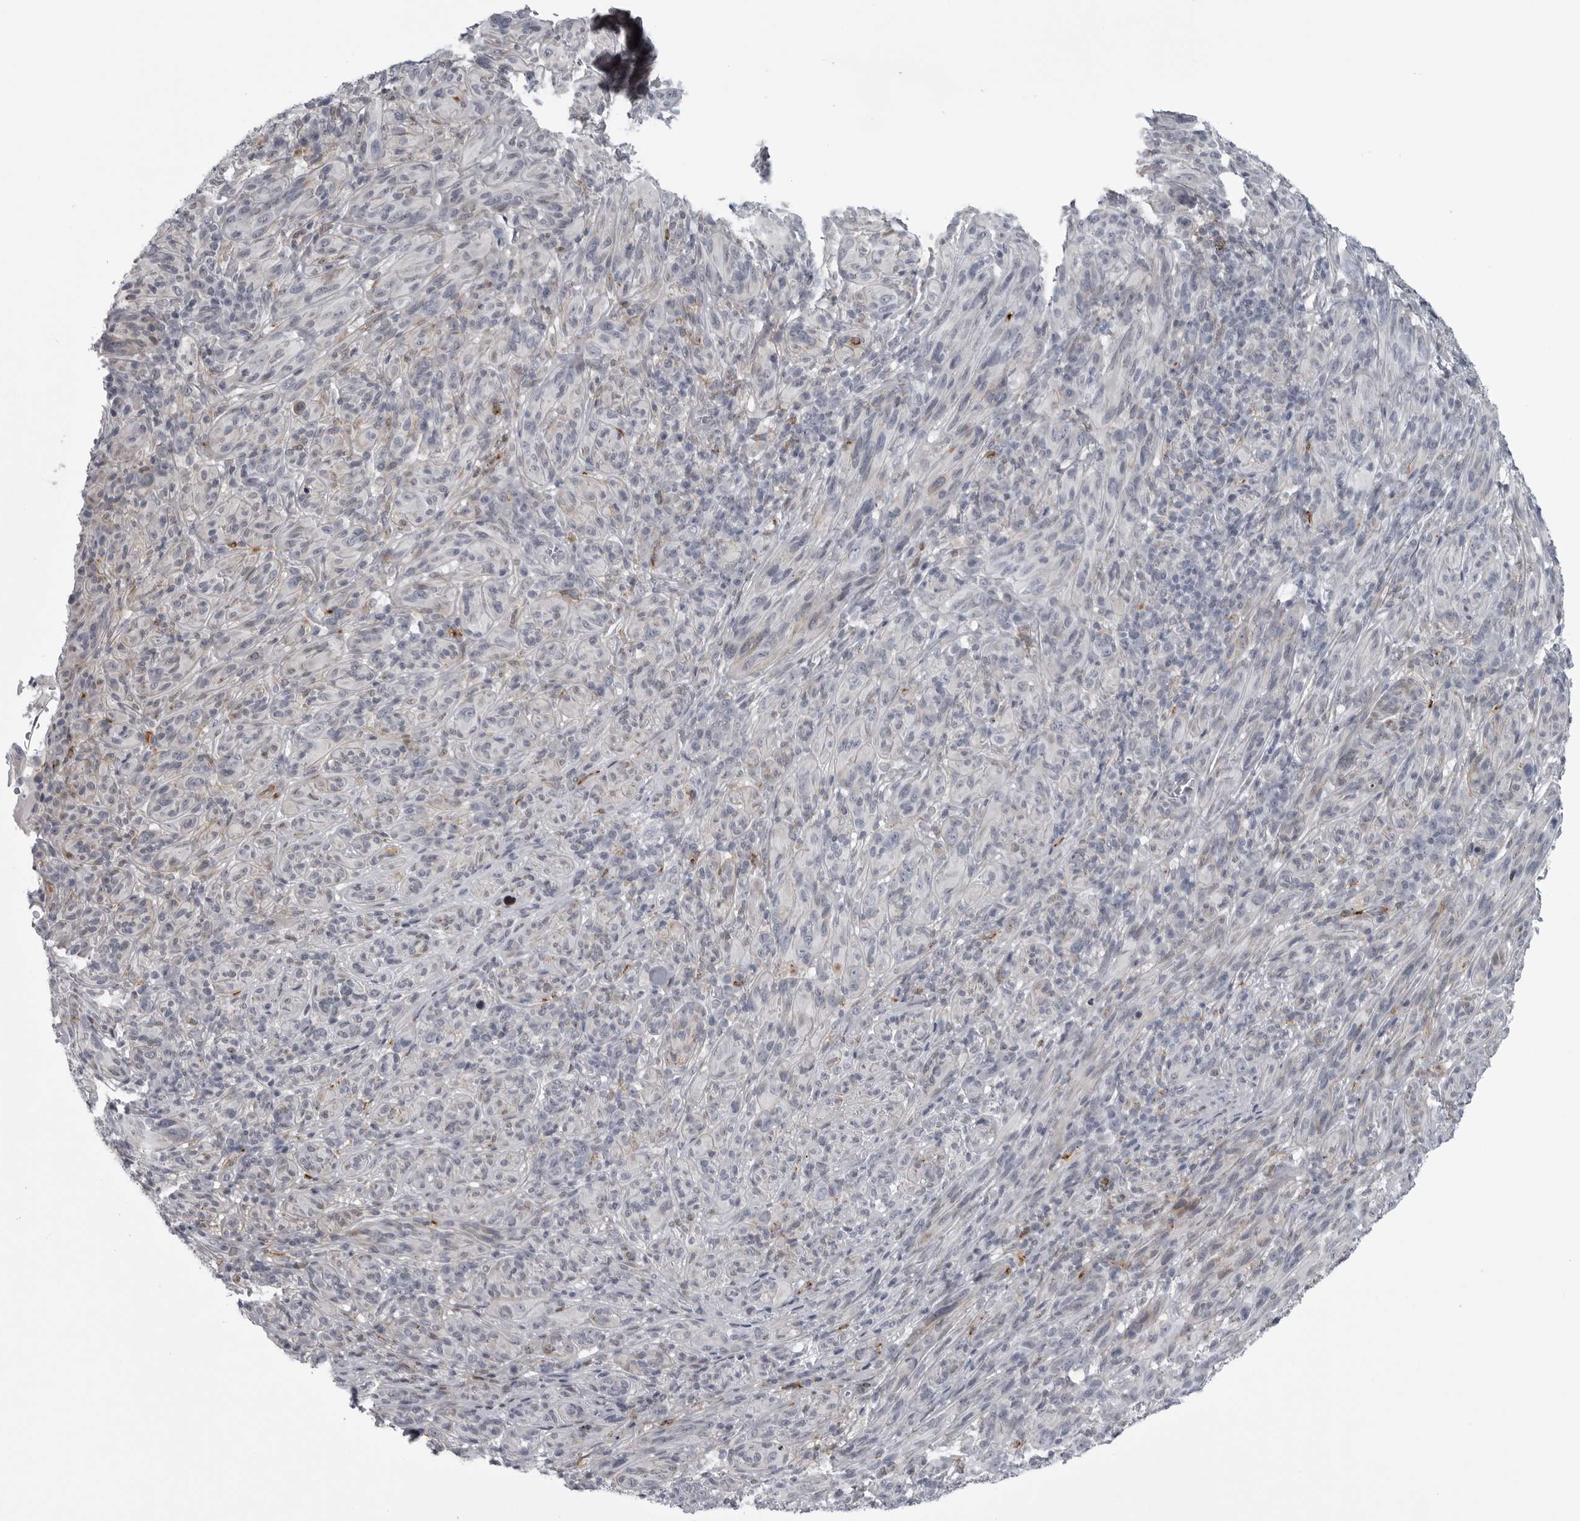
{"staining": {"intensity": "negative", "quantity": "none", "location": "none"}, "tissue": "melanoma", "cell_type": "Tumor cells", "image_type": "cancer", "snomed": [{"axis": "morphology", "description": "Malignant melanoma, NOS"}, {"axis": "topography", "description": "Skin of head"}], "caption": "An immunohistochemistry histopathology image of melanoma is shown. There is no staining in tumor cells of melanoma.", "gene": "LYSMD1", "patient": {"sex": "male", "age": 96}}